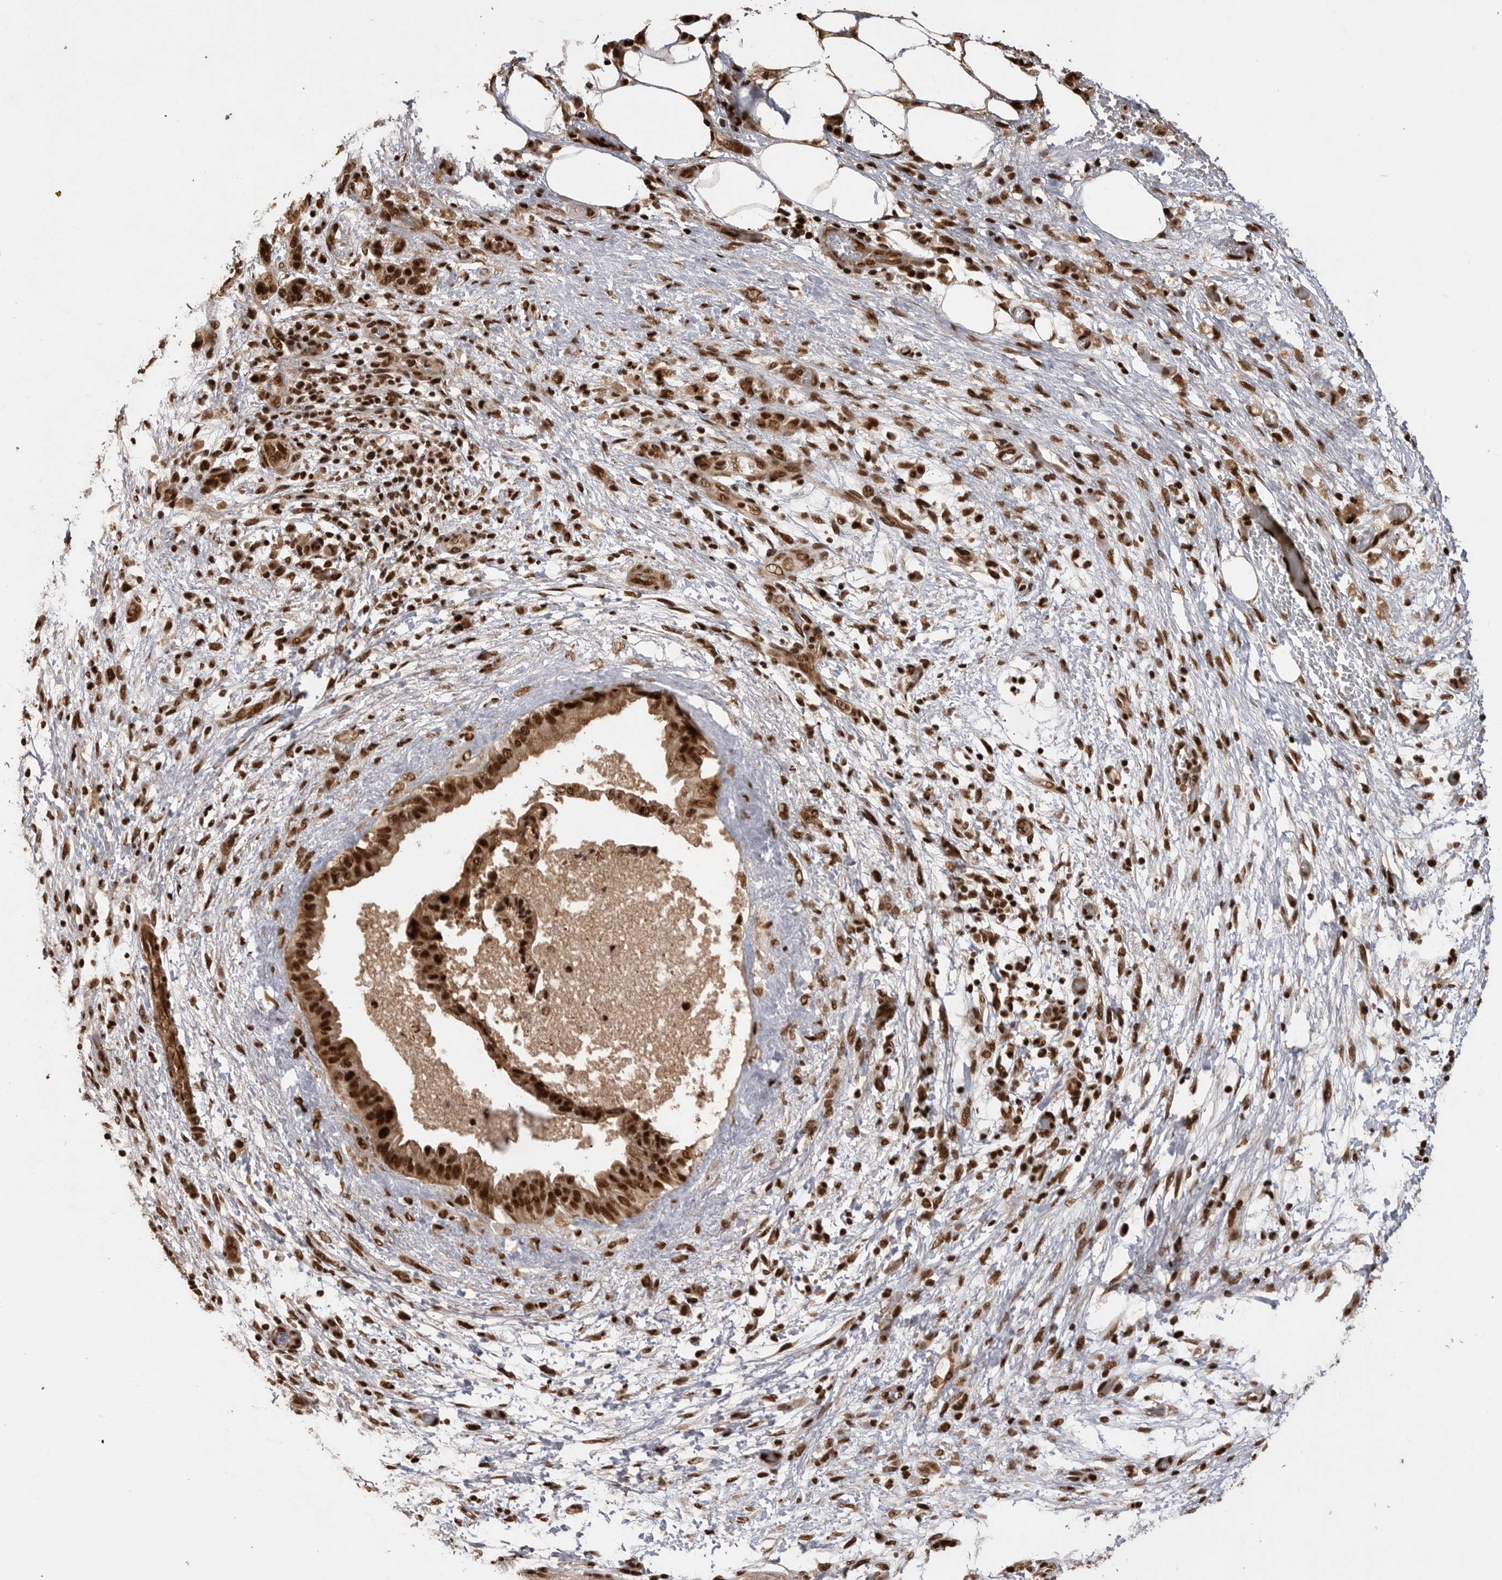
{"staining": {"intensity": "strong", "quantity": ">75%", "location": "nuclear"}, "tissue": "pancreatic cancer", "cell_type": "Tumor cells", "image_type": "cancer", "snomed": [{"axis": "morphology", "description": "Adenocarcinoma, NOS"}, {"axis": "topography", "description": "Pancreas"}], "caption": "Protein staining by IHC displays strong nuclear expression in approximately >75% of tumor cells in pancreatic cancer.", "gene": "PPP1R8", "patient": {"sex": "female", "age": 78}}